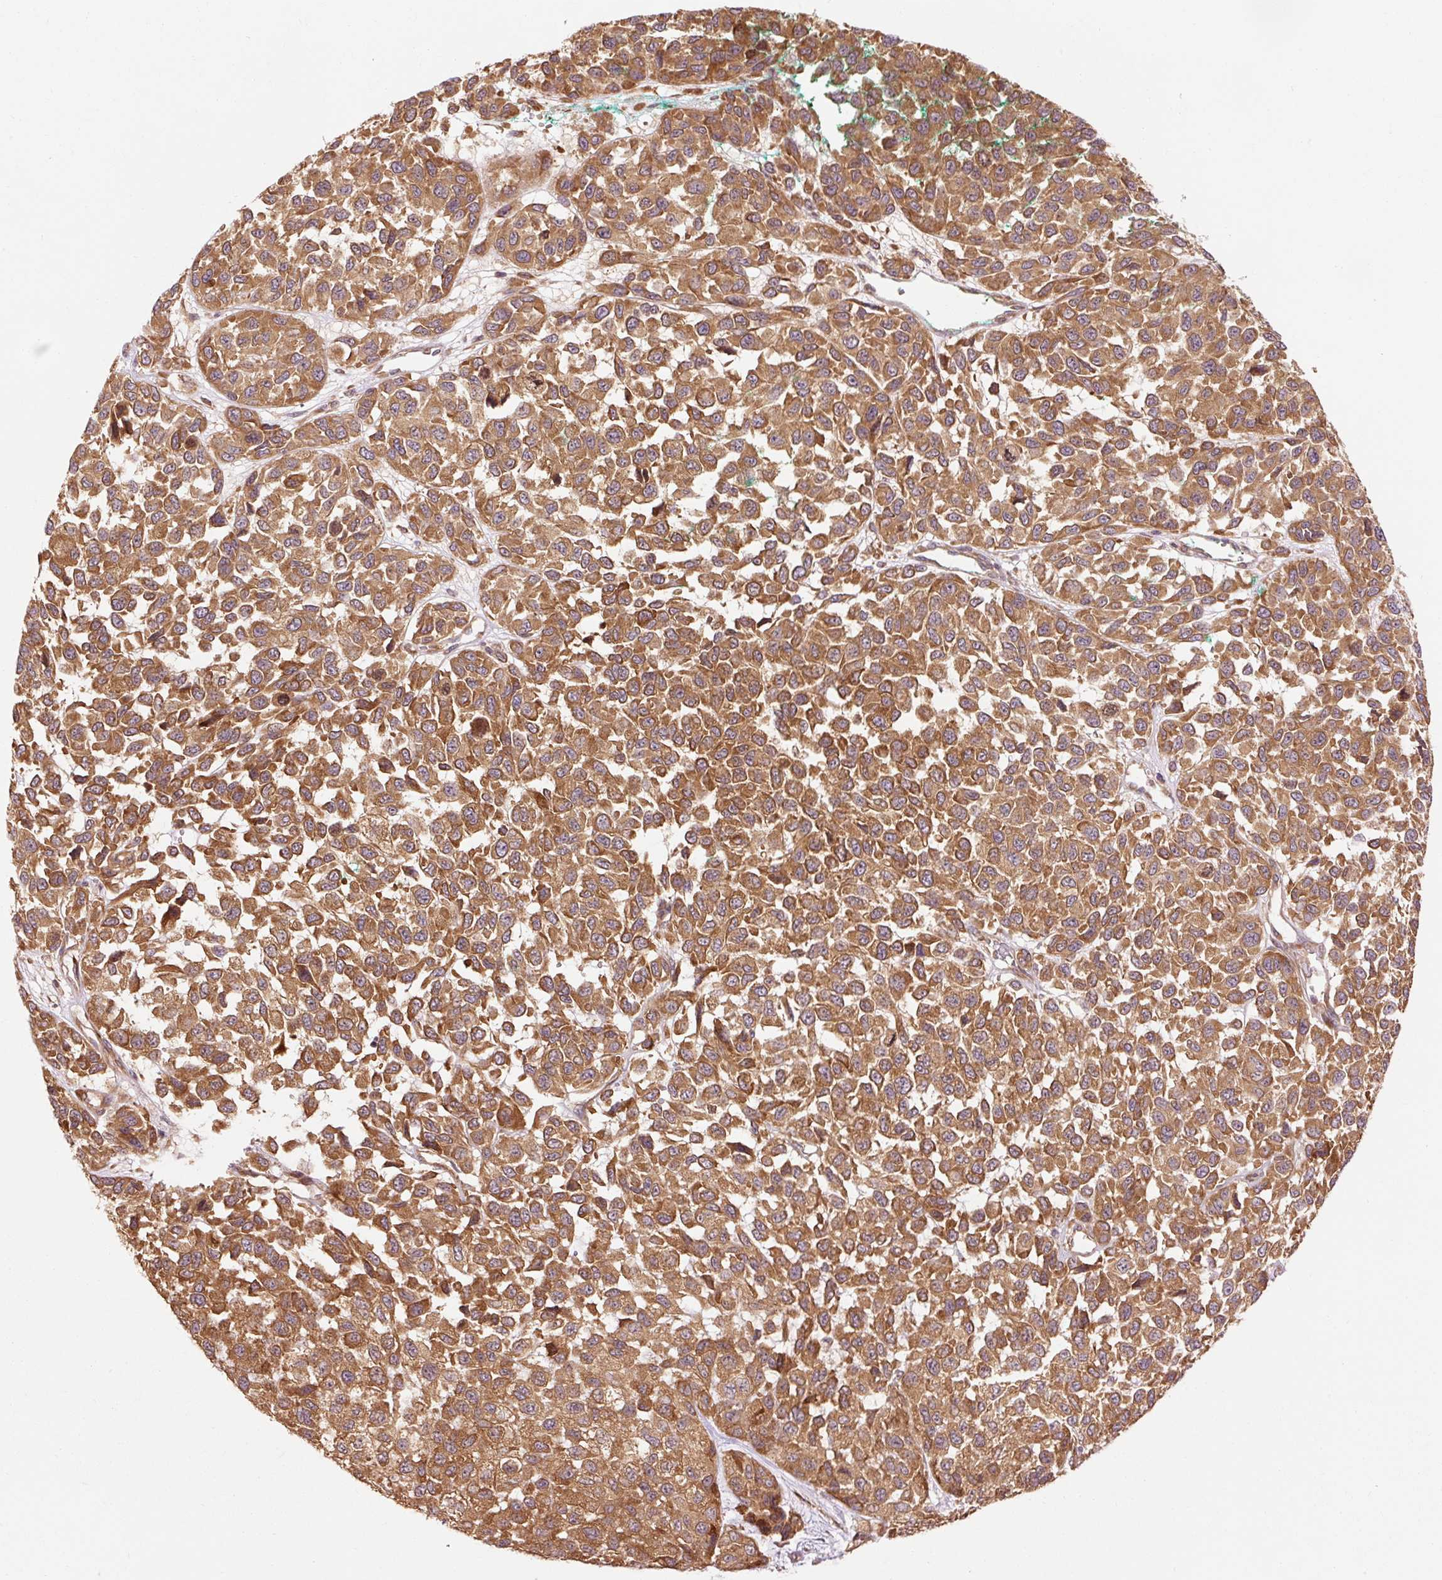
{"staining": {"intensity": "moderate", "quantity": ">75%", "location": "cytoplasmic/membranous"}, "tissue": "melanoma", "cell_type": "Tumor cells", "image_type": "cancer", "snomed": [{"axis": "morphology", "description": "Malignant melanoma, NOS"}, {"axis": "topography", "description": "Skin"}], "caption": "Immunohistochemical staining of melanoma displays medium levels of moderate cytoplasmic/membranous positivity in about >75% of tumor cells. (brown staining indicates protein expression, while blue staining denotes nuclei).", "gene": "PDAP1", "patient": {"sex": "male", "age": 62}}